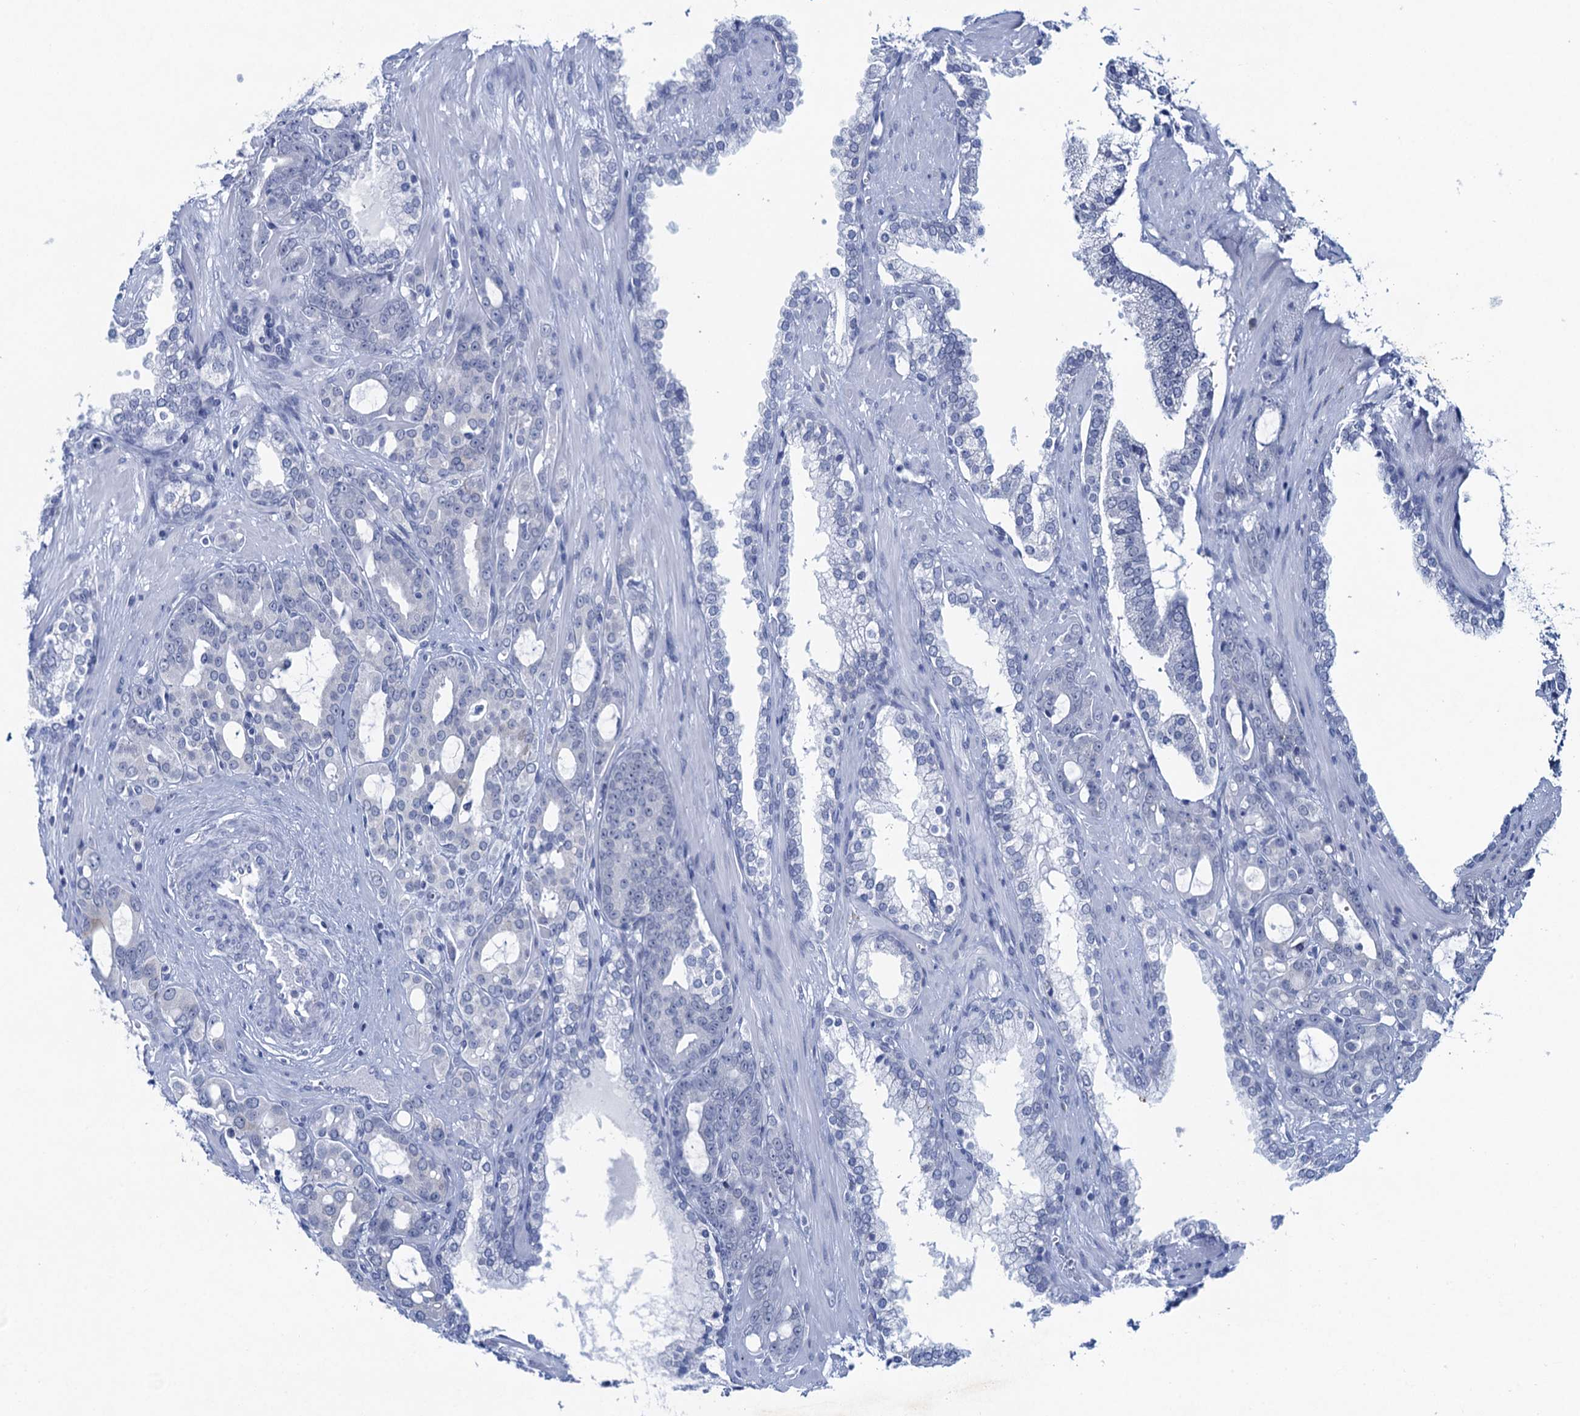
{"staining": {"intensity": "negative", "quantity": "none", "location": "none"}, "tissue": "prostate cancer", "cell_type": "Tumor cells", "image_type": "cancer", "snomed": [{"axis": "morphology", "description": "Adenocarcinoma, High grade"}, {"axis": "topography", "description": "Prostate"}], "caption": "IHC of prostate high-grade adenocarcinoma shows no staining in tumor cells.", "gene": "HAPSTR1", "patient": {"sex": "male", "age": 72}}